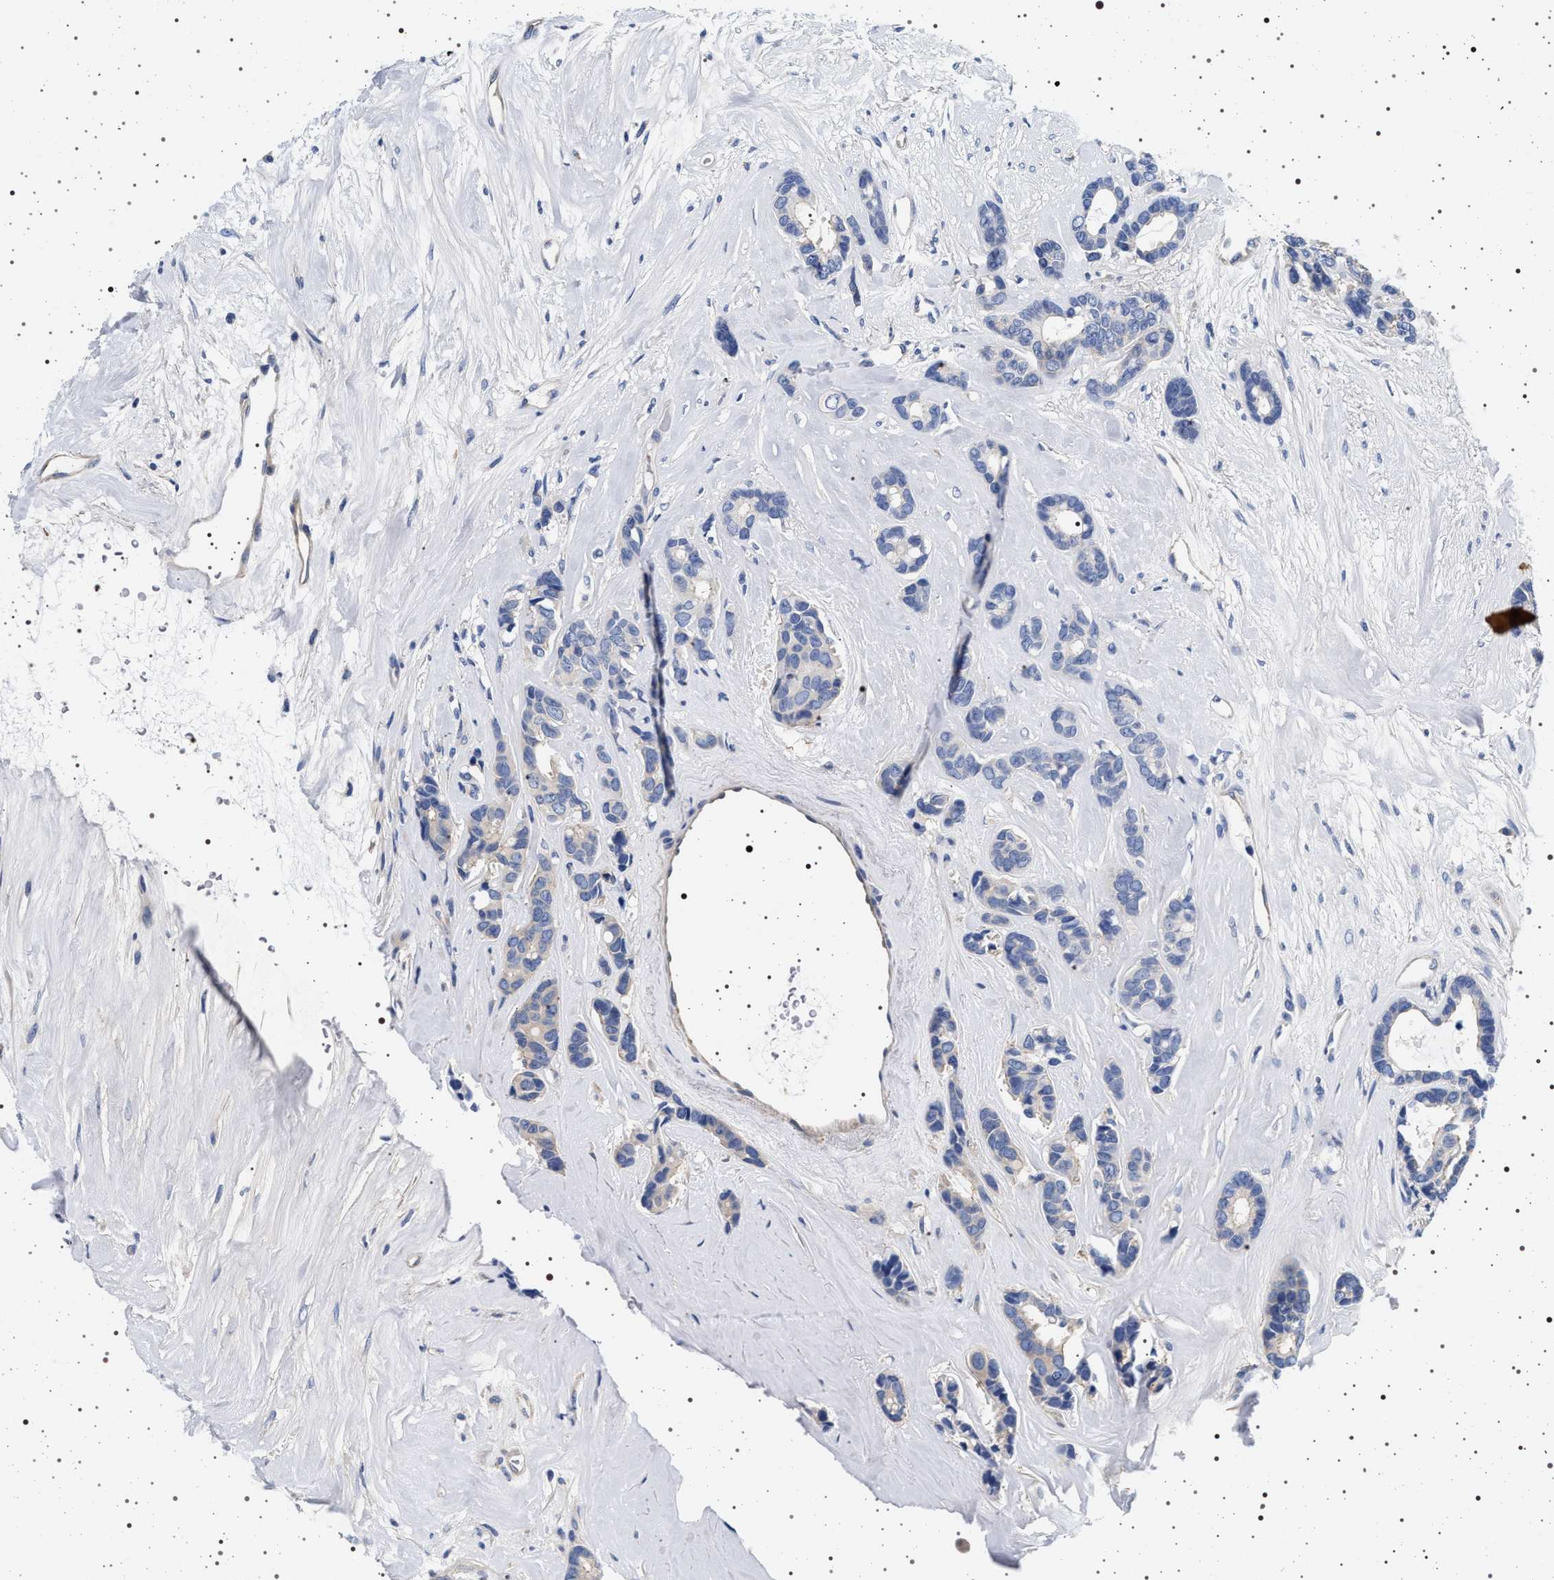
{"staining": {"intensity": "negative", "quantity": "none", "location": "none"}, "tissue": "breast cancer", "cell_type": "Tumor cells", "image_type": "cancer", "snomed": [{"axis": "morphology", "description": "Duct carcinoma"}, {"axis": "topography", "description": "Breast"}], "caption": "IHC of human breast intraductal carcinoma displays no staining in tumor cells.", "gene": "HSD17B1", "patient": {"sex": "female", "age": 87}}